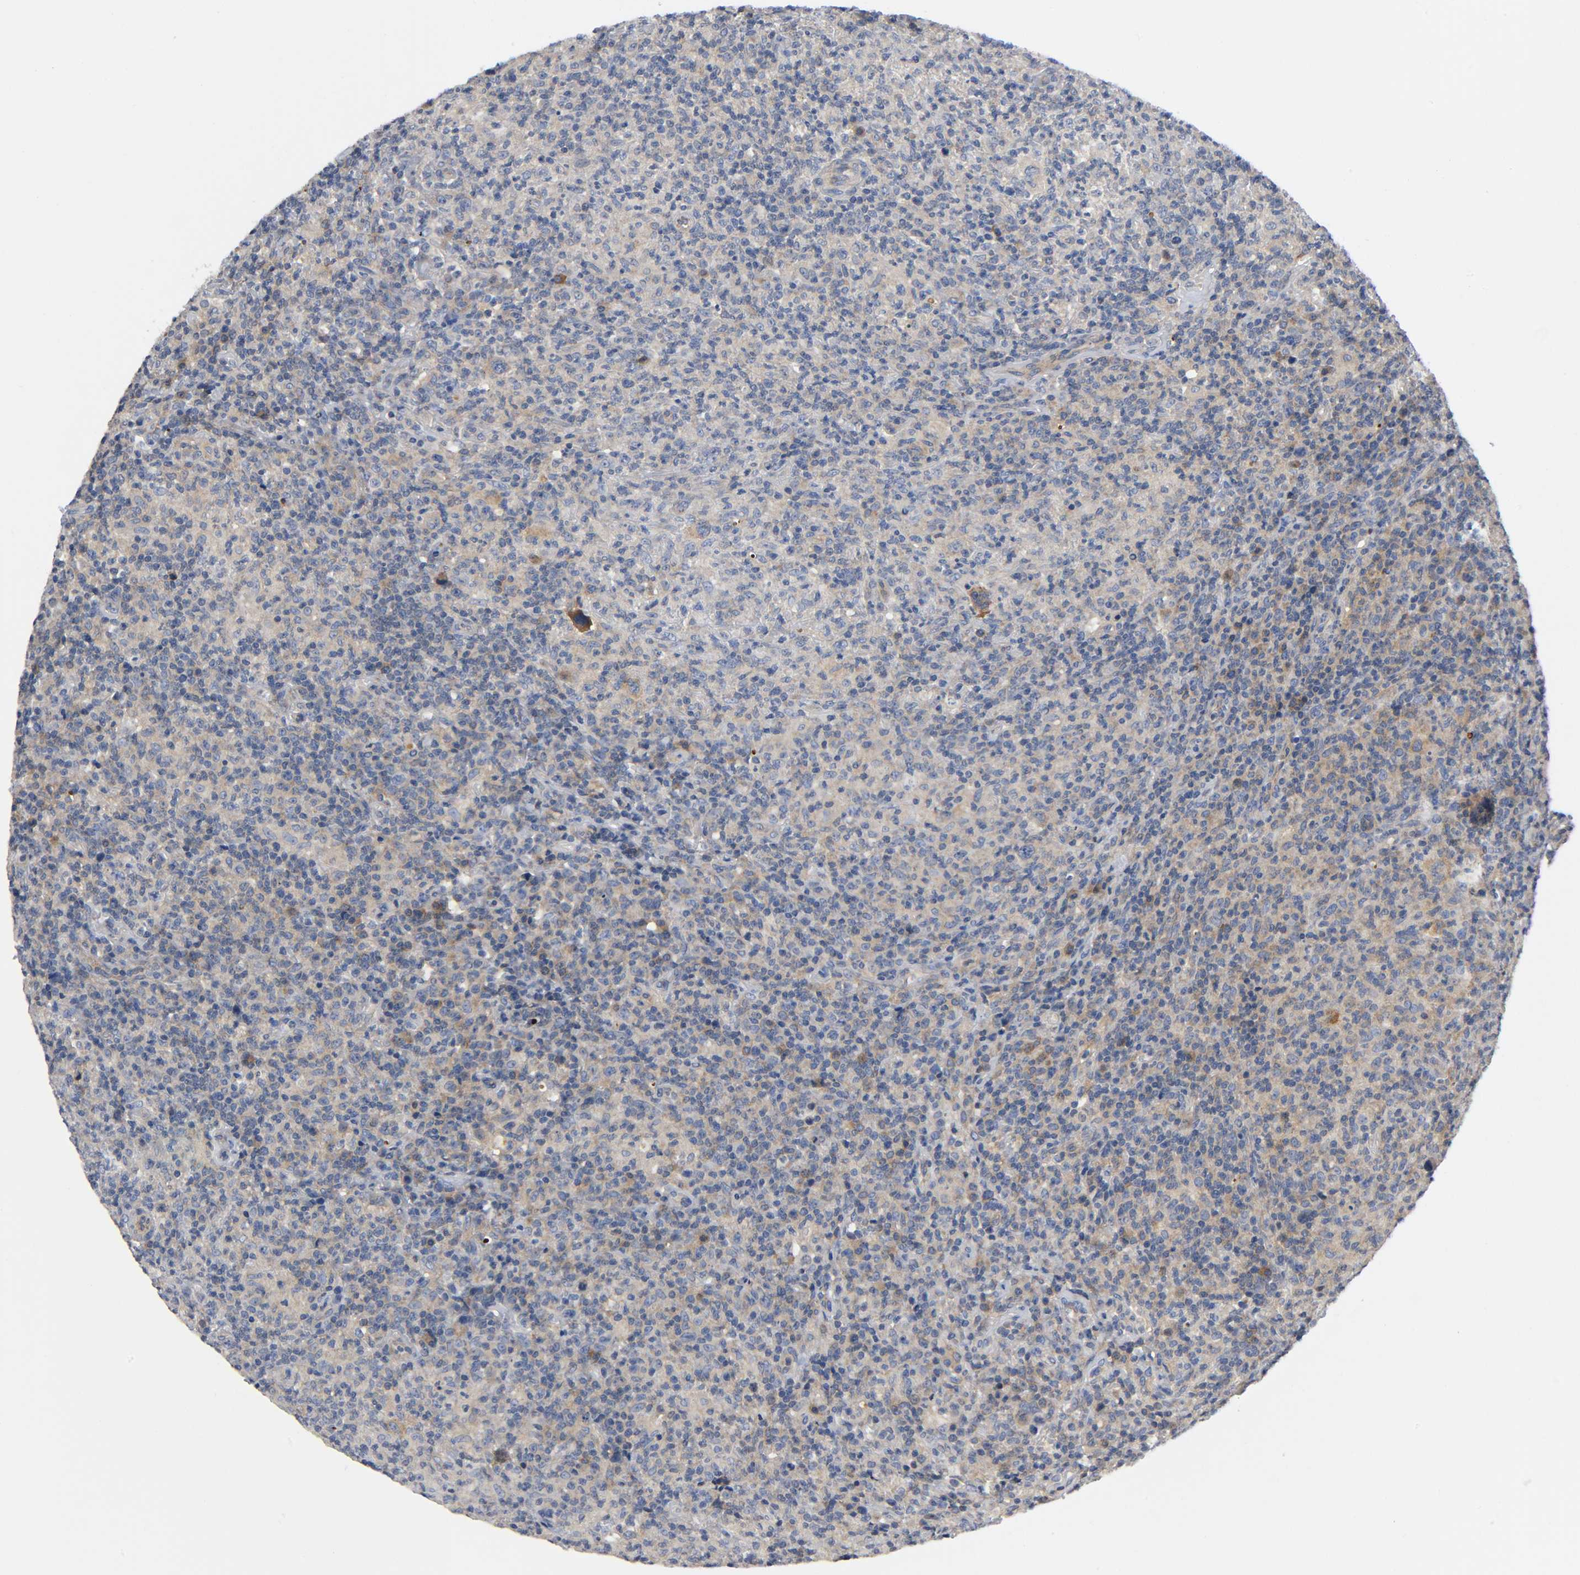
{"staining": {"intensity": "weak", "quantity": ">75%", "location": "cytoplasmic/membranous"}, "tissue": "lymphoma", "cell_type": "Tumor cells", "image_type": "cancer", "snomed": [{"axis": "morphology", "description": "Hodgkin's disease, NOS"}, {"axis": "topography", "description": "Lymph node"}], "caption": "Weak cytoplasmic/membranous protein staining is identified in about >75% of tumor cells in lymphoma.", "gene": "HDAC6", "patient": {"sex": "male", "age": 65}}